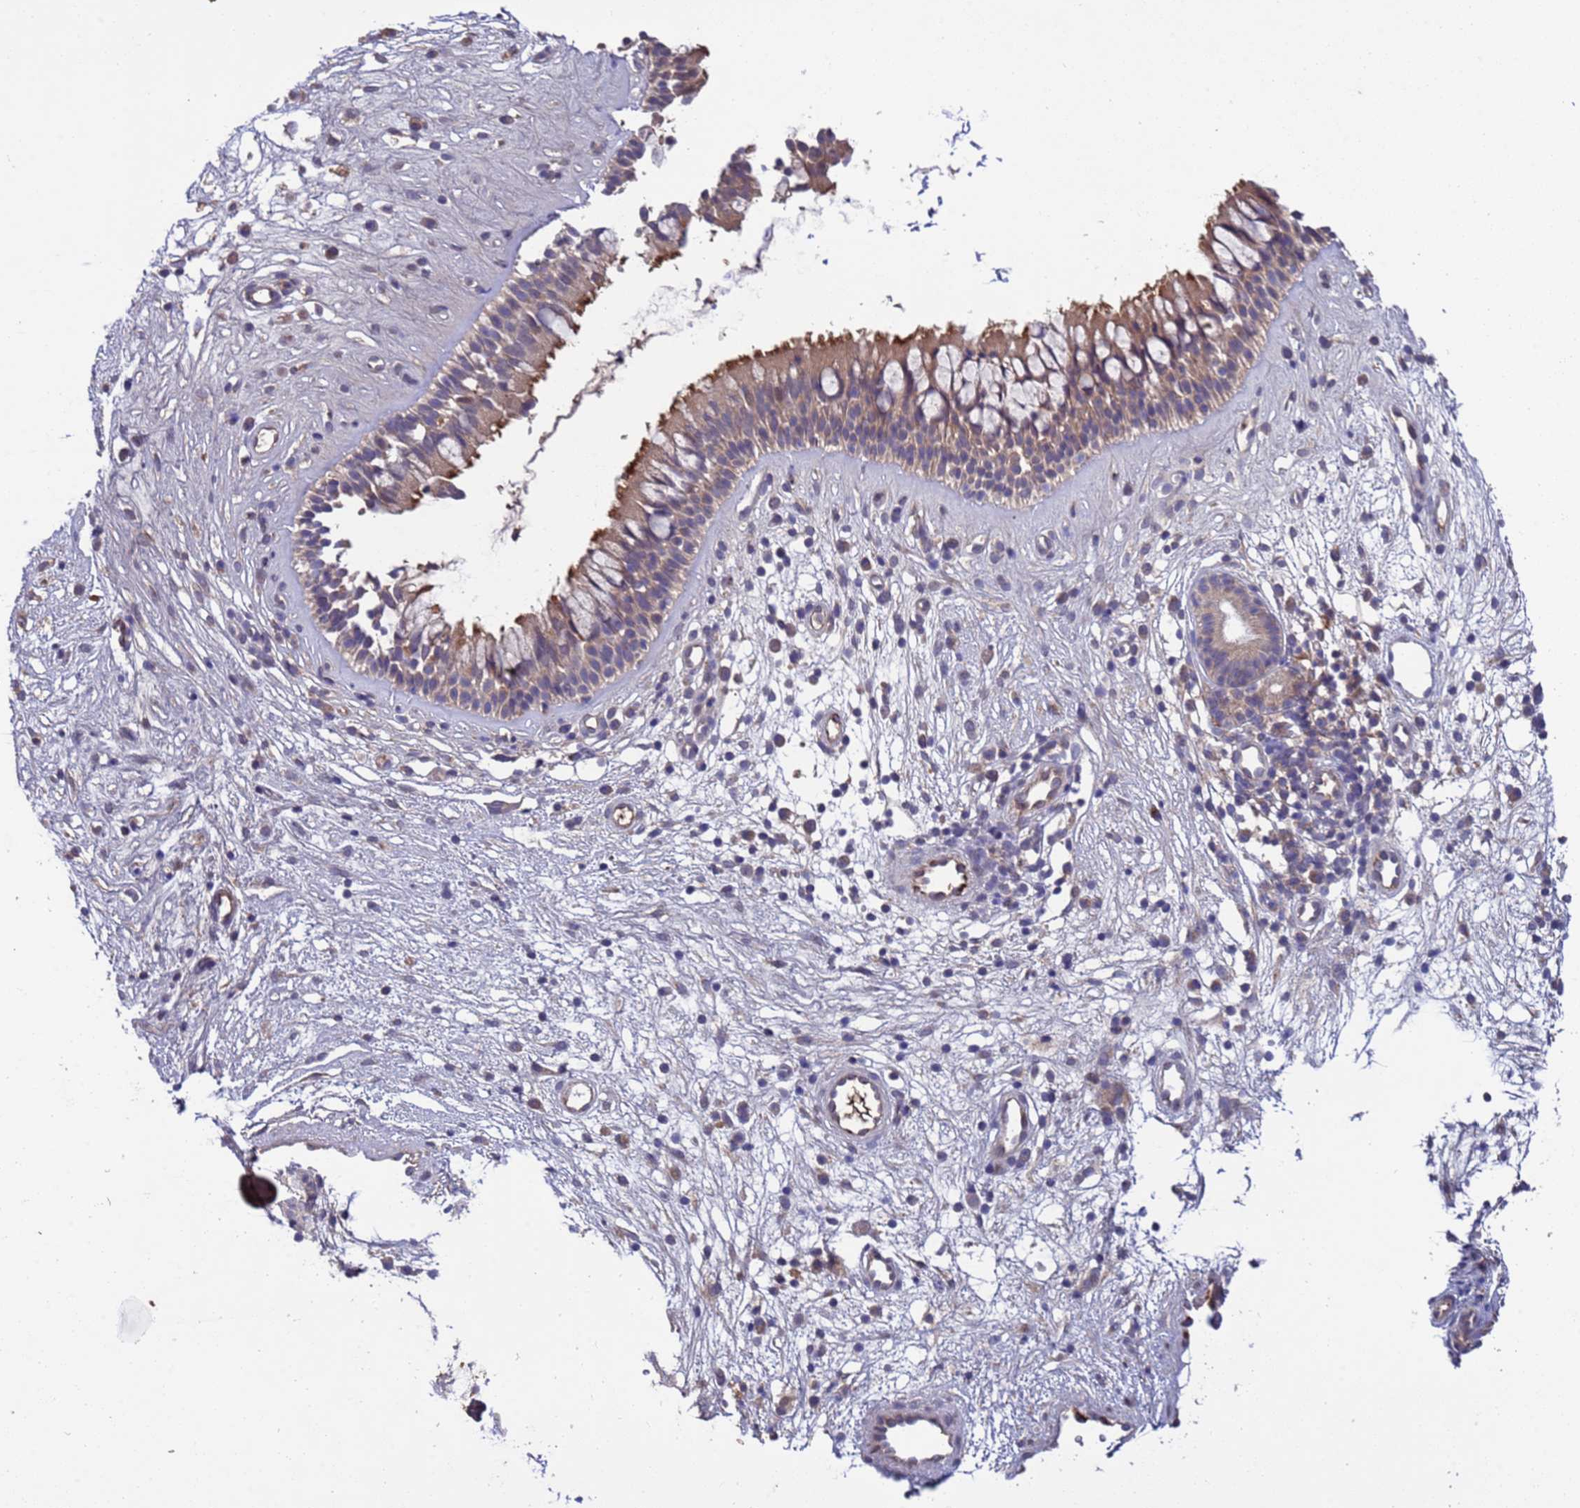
{"staining": {"intensity": "moderate", "quantity": "25%-75%", "location": "cytoplasmic/membranous"}, "tissue": "nasopharynx", "cell_type": "Respiratory epithelial cells", "image_type": "normal", "snomed": [{"axis": "morphology", "description": "Normal tissue, NOS"}, {"axis": "topography", "description": "Nasopharynx"}], "caption": "Immunohistochemistry (DAB (3,3'-diaminobenzidine)) staining of unremarkable nasopharynx shows moderate cytoplasmic/membranous protein positivity in about 25%-75% of respiratory epithelial cells. (brown staining indicates protein expression, while blue staining denotes nuclei).", "gene": "PARP16", "patient": {"sex": "male", "age": 32}}